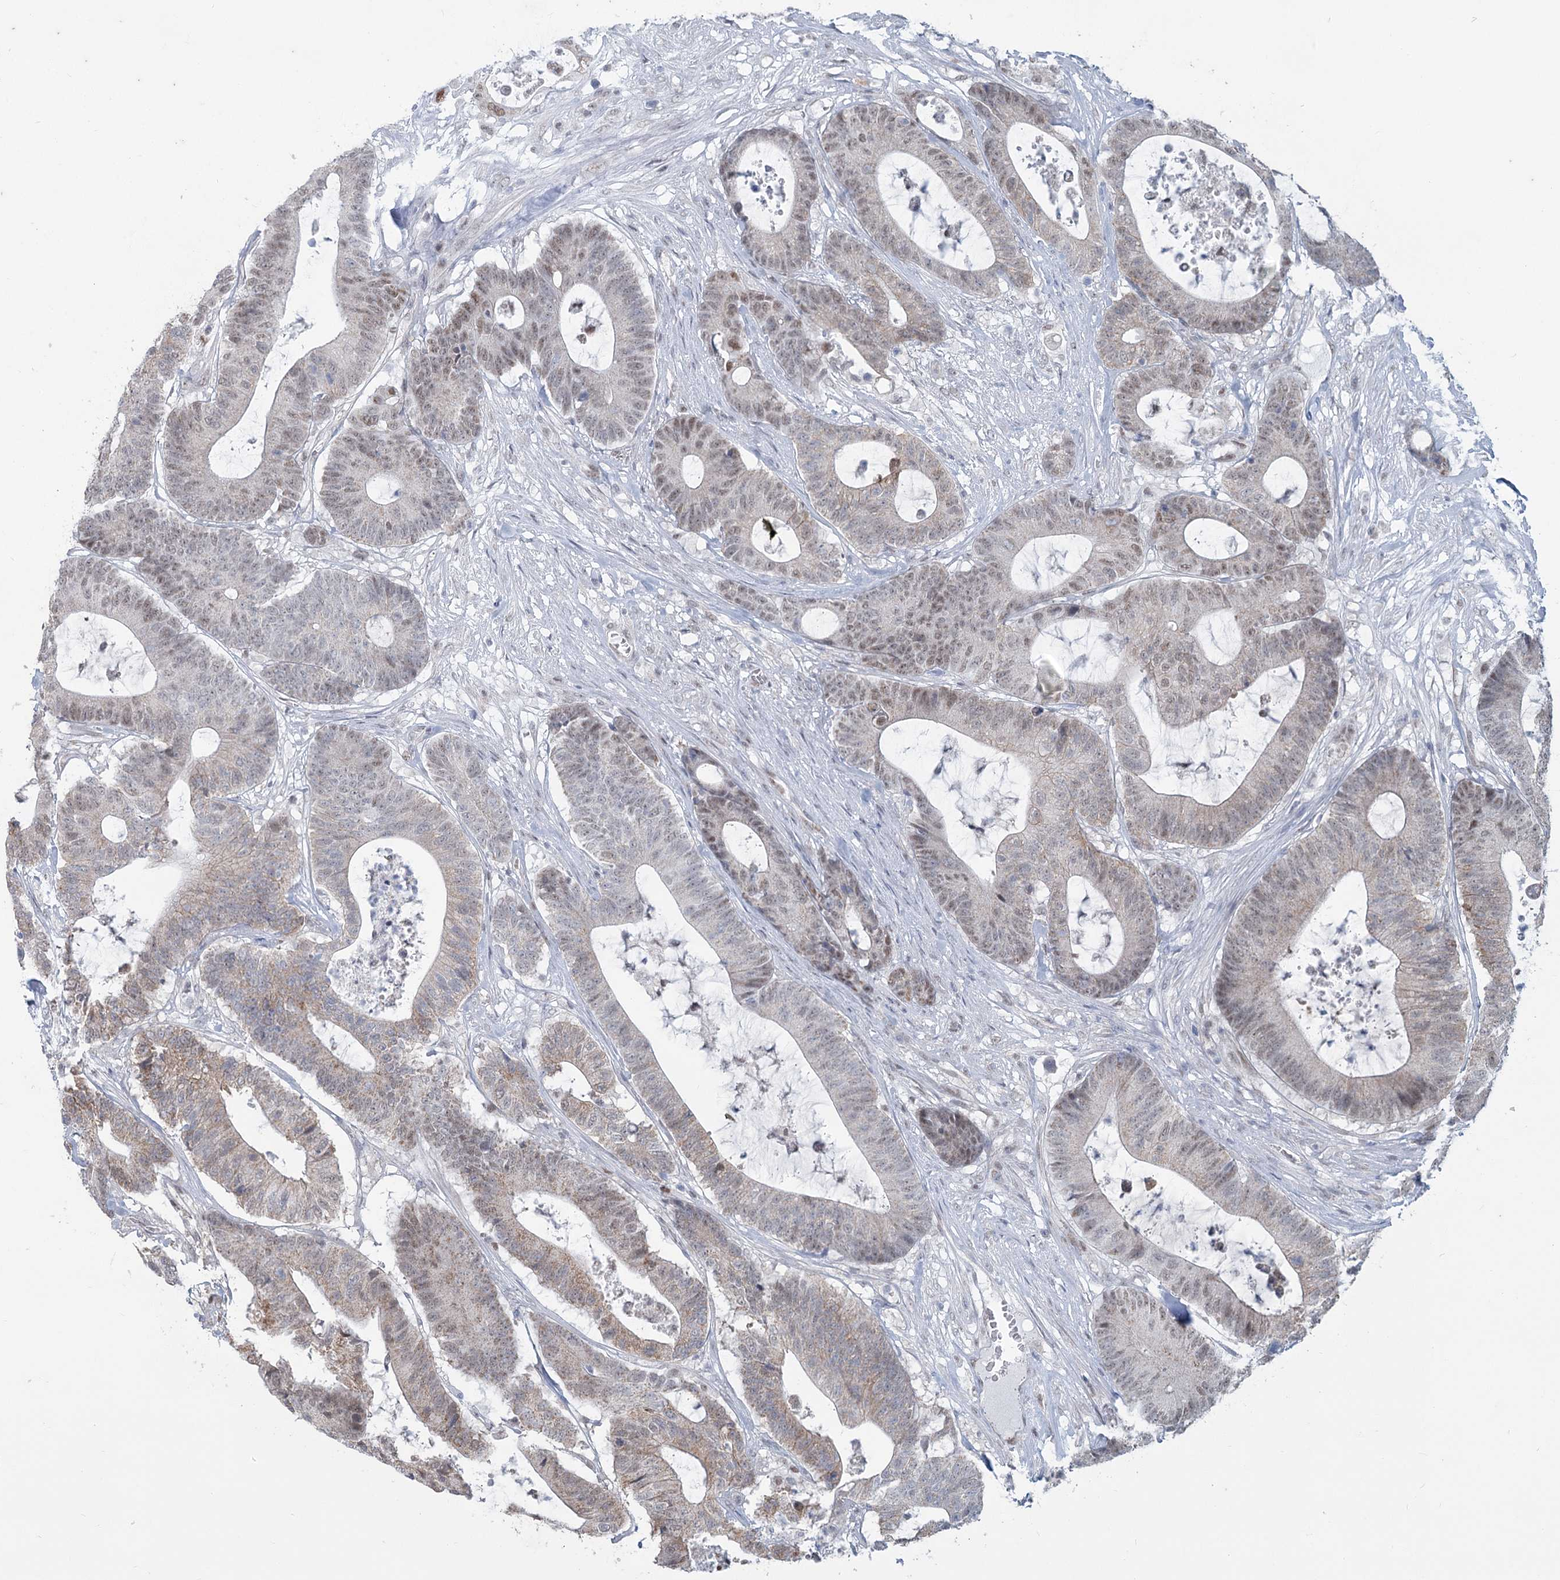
{"staining": {"intensity": "weak", "quantity": "<25%", "location": "cytoplasmic/membranous"}, "tissue": "colorectal cancer", "cell_type": "Tumor cells", "image_type": "cancer", "snomed": [{"axis": "morphology", "description": "Adenocarcinoma, NOS"}, {"axis": "topography", "description": "Colon"}], "caption": "Immunohistochemical staining of colorectal cancer (adenocarcinoma) exhibits no significant expression in tumor cells.", "gene": "MTG1", "patient": {"sex": "female", "age": 84}}